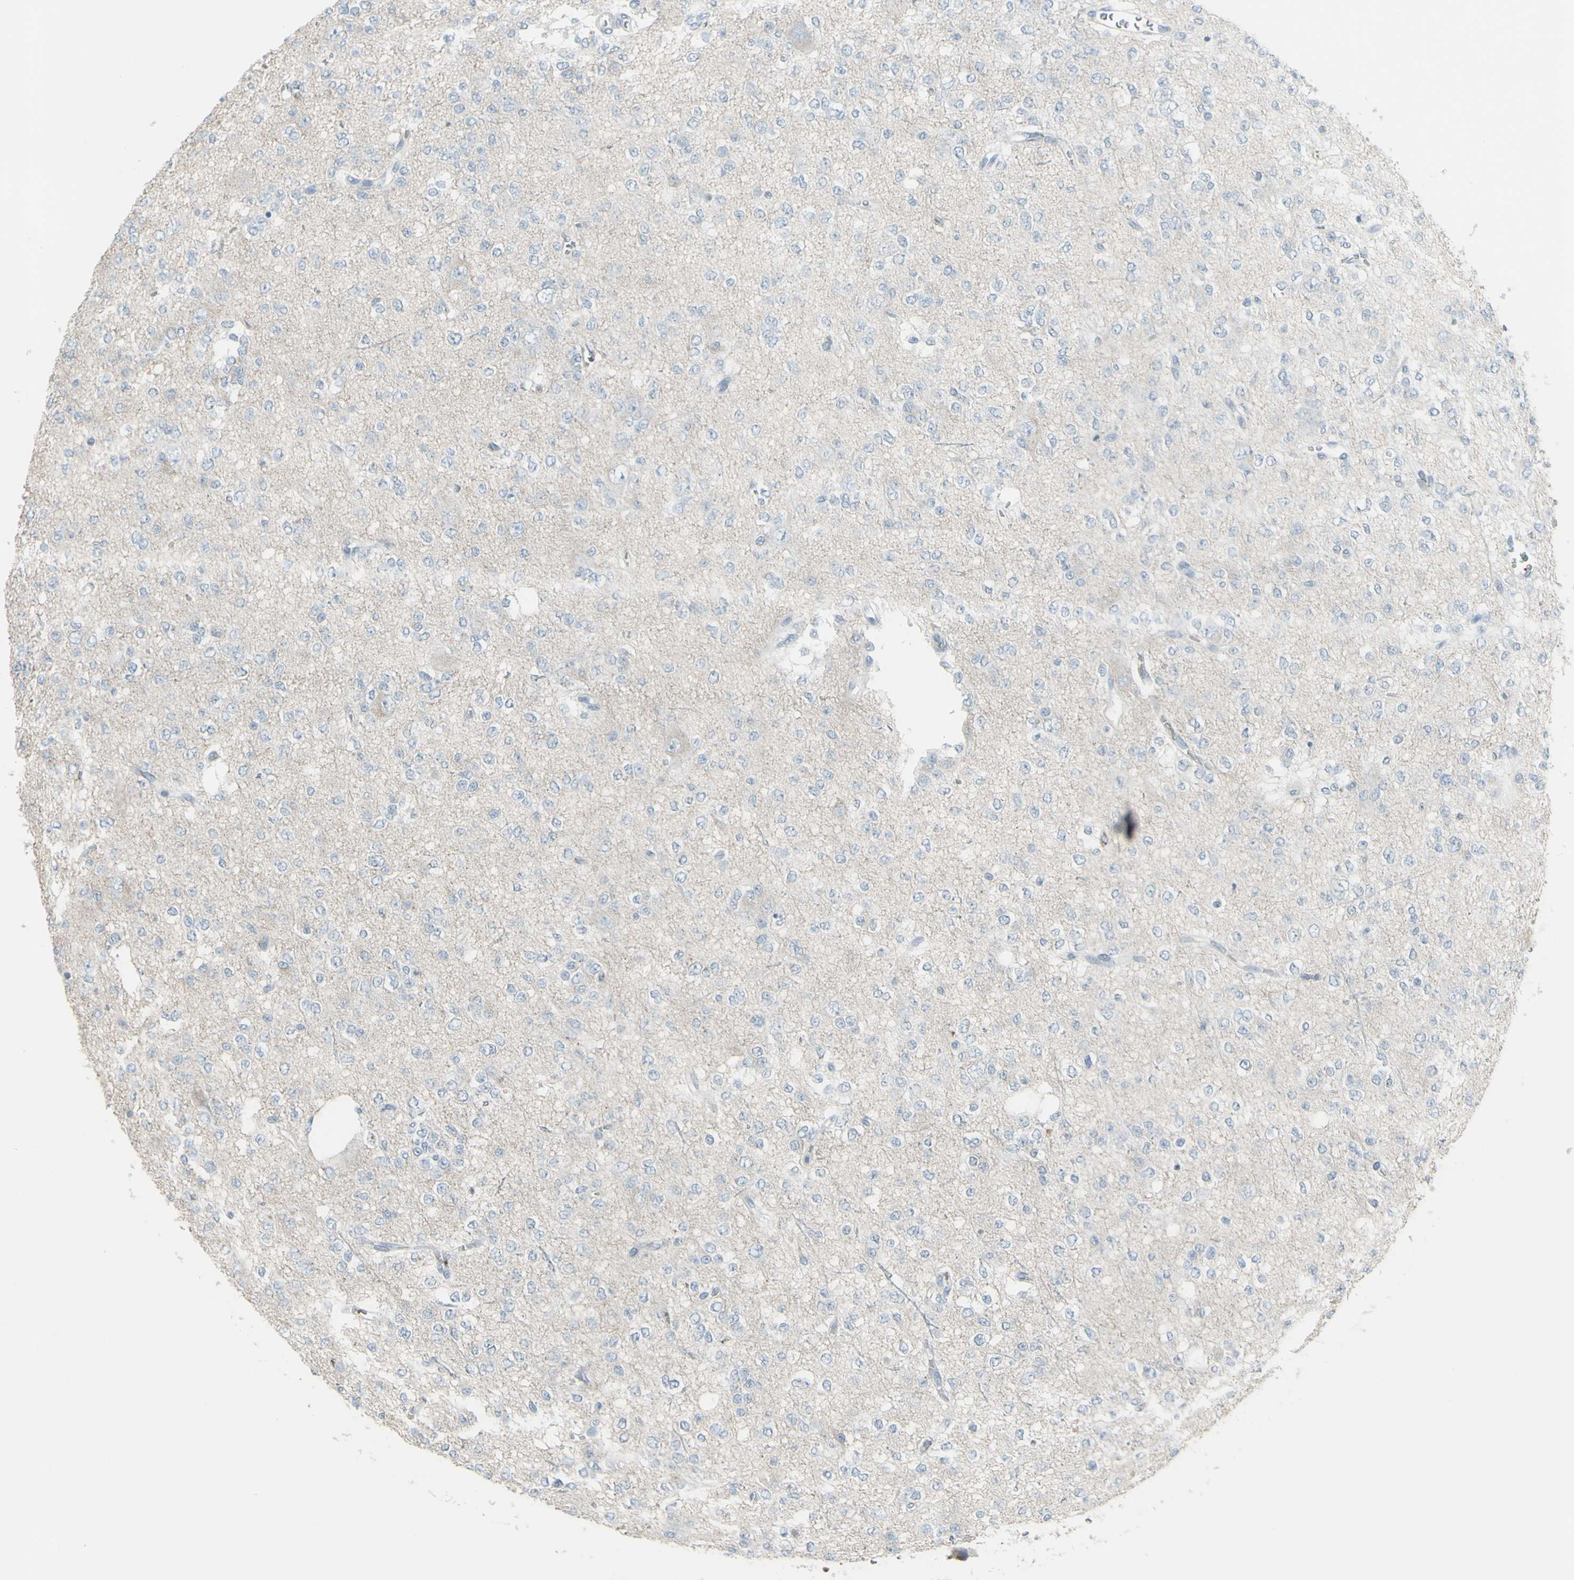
{"staining": {"intensity": "negative", "quantity": "none", "location": "none"}, "tissue": "glioma", "cell_type": "Tumor cells", "image_type": "cancer", "snomed": [{"axis": "morphology", "description": "Glioma, malignant, Low grade"}, {"axis": "topography", "description": "Brain"}], "caption": "IHC photomicrograph of neoplastic tissue: malignant glioma (low-grade) stained with DAB shows no significant protein expression in tumor cells. (DAB (3,3'-diaminobenzidine) immunohistochemistry visualized using brightfield microscopy, high magnification).", "gene": "CD79B", "patient": {"sex": "male", "age": 38}}